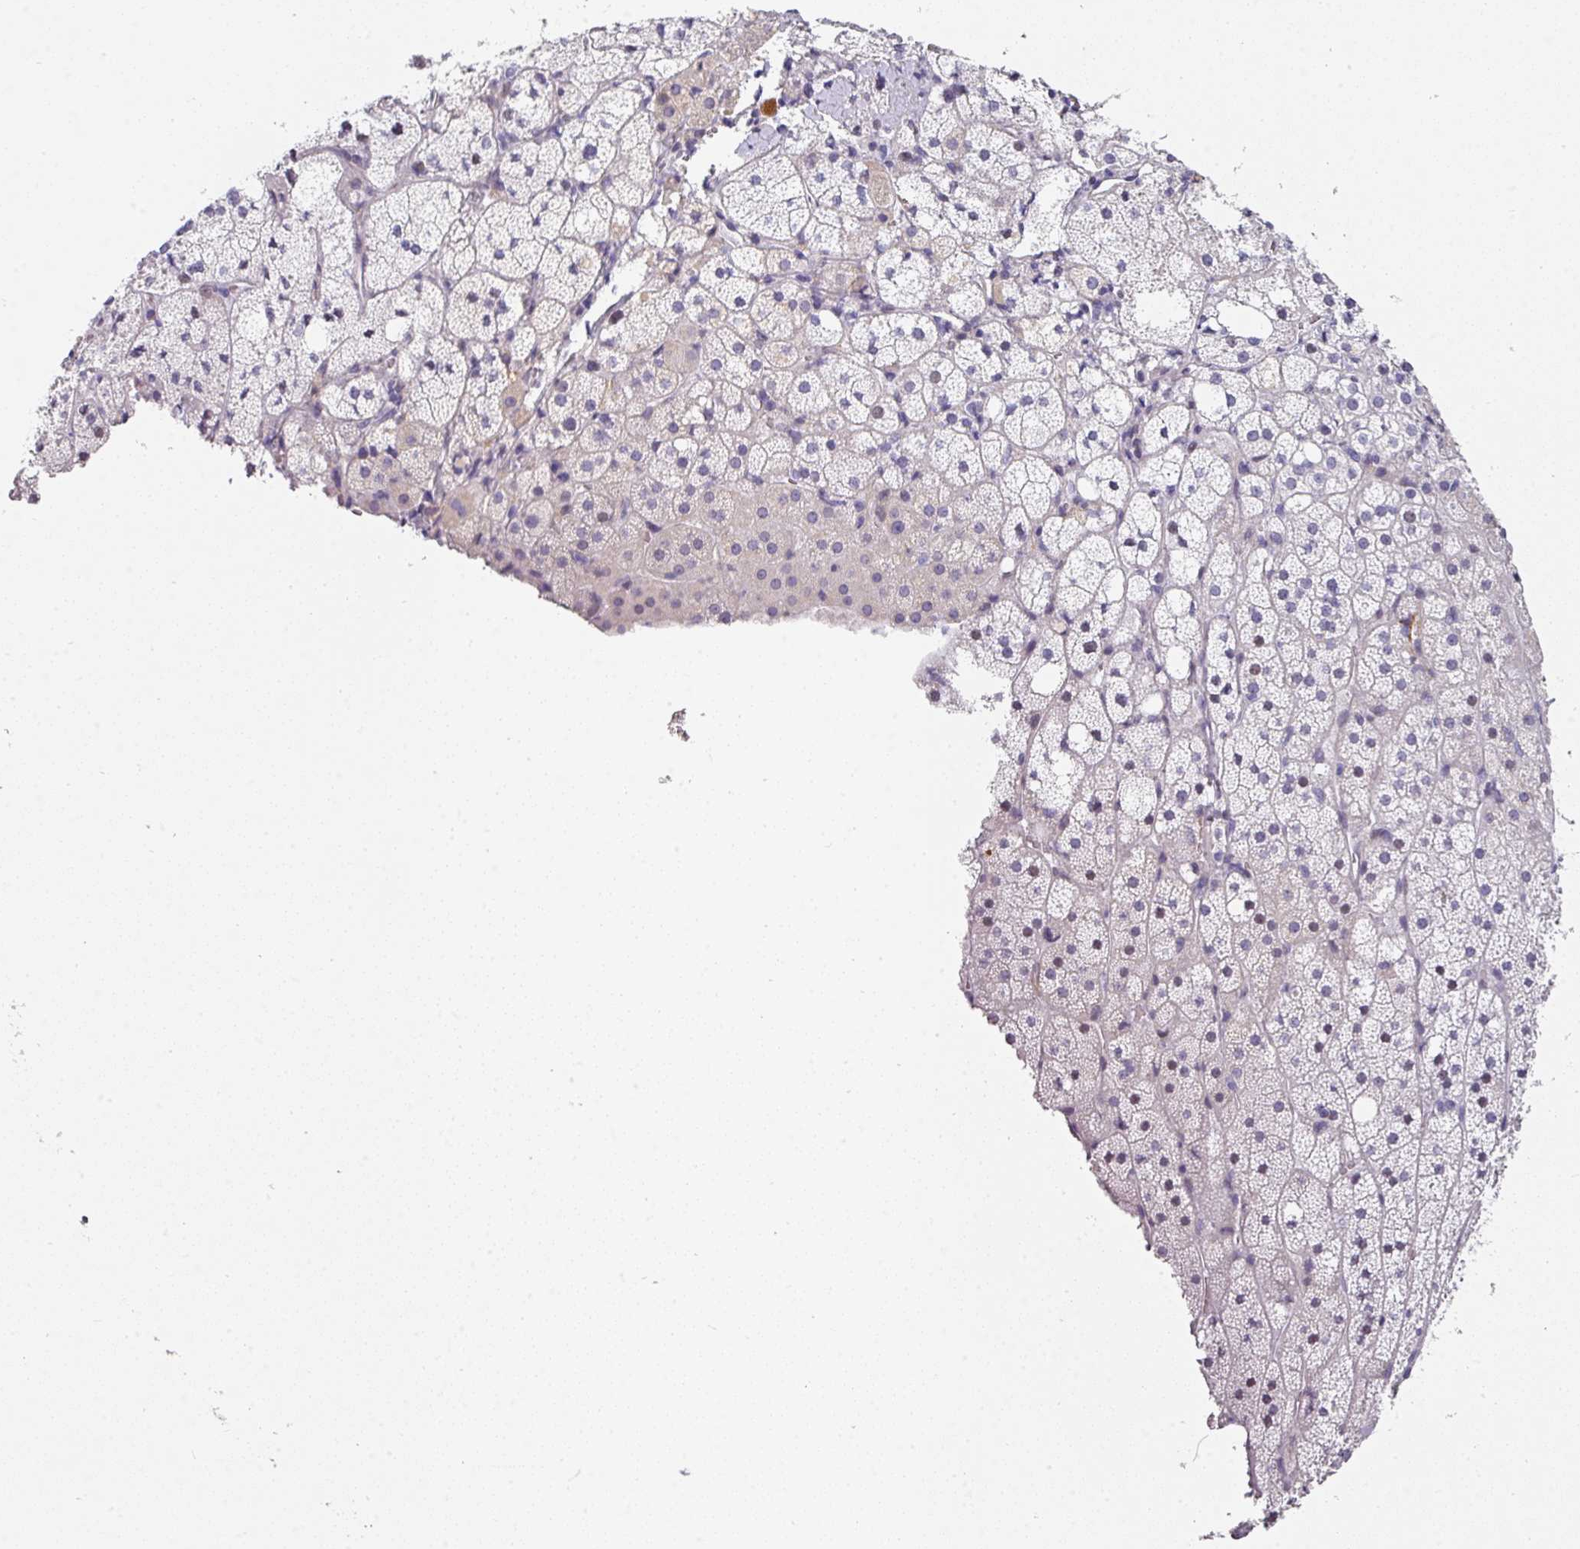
{"staining": {"intensity": "negative", "quantity": "none", "location": "none"}, "tissue": "adrenal gland", "cell_type": "Glandular cells", "image_type": "normal", "snomed": [{"axis": "morphology", "description": "Normal tissue, NOS"}, {"axis": "topography", "description": "Adrenal gland"}], "caption": "This is a micrograph of IHC staining of unremarkable adrenal gland, which shows no staining in glandular cells. (Stains: DAB IHC with hematoxylin counter stain, Microscopy: brightfield microscopy at high magnification).", "gene": "ANKRD29", "patient": {"sex": "male", "age": 53}}